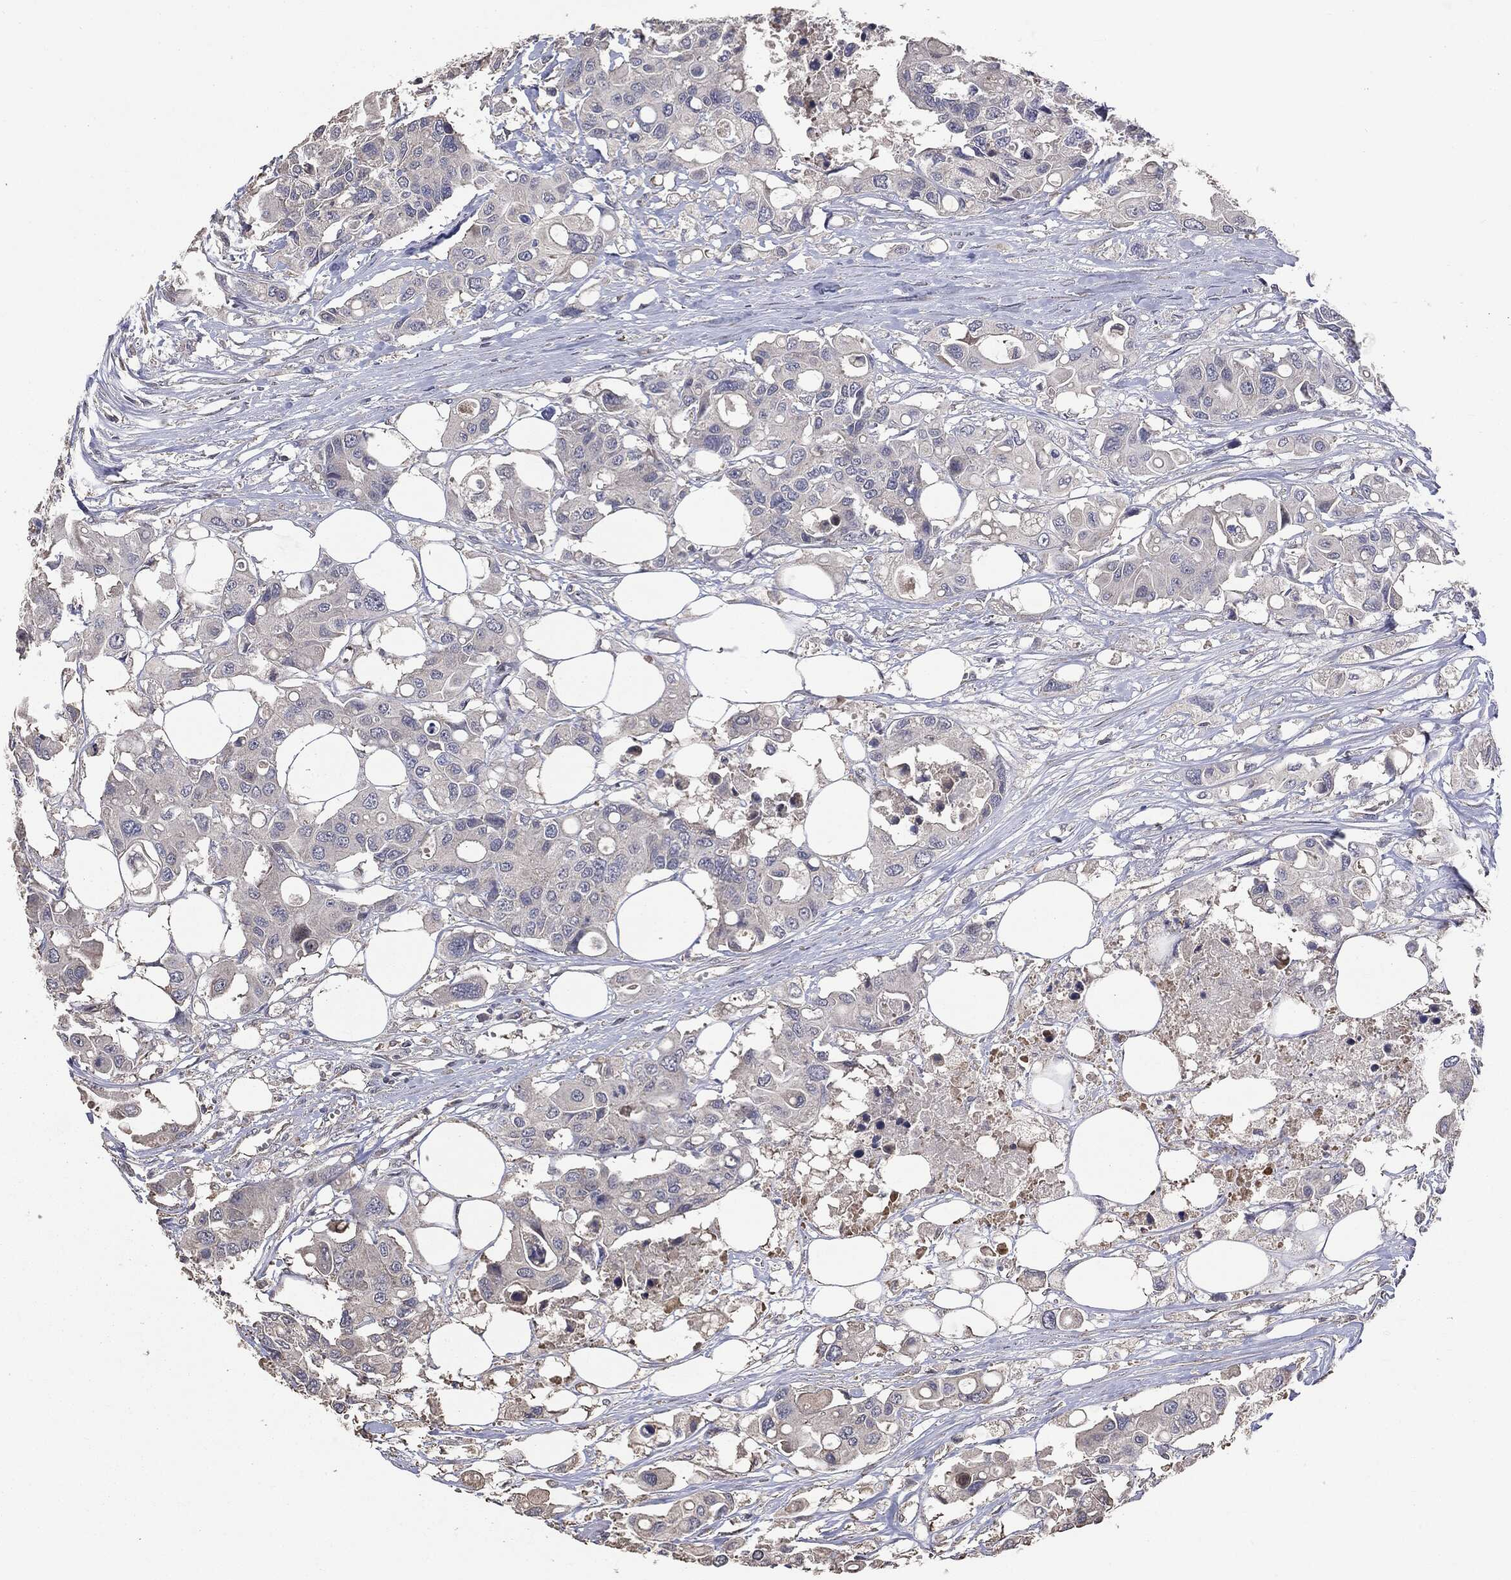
{"staining": {"intensity": "negative", "quantity": "none", "location": "none"}, "tissue": "colorectal cancer", "cell_type": "Tumor cells", "image_type": "cancer", "snomed": [{"axis": "morphology", "description": "Adenocarcinoma, NOS"}, {"axis": "topography", "description": "Colon"}], "caption": "Immunohistochemistry (IHC) of adenocarcinoma (colorectal) shows no positivity in tumor cells. (Stains: DAB immunohistochemistry with hematoxylin counter stain, Microscopy: brightfield microscopy at high magnification).", "gene": "MTOR", "patient": {"sex": "male", "age": 77}}